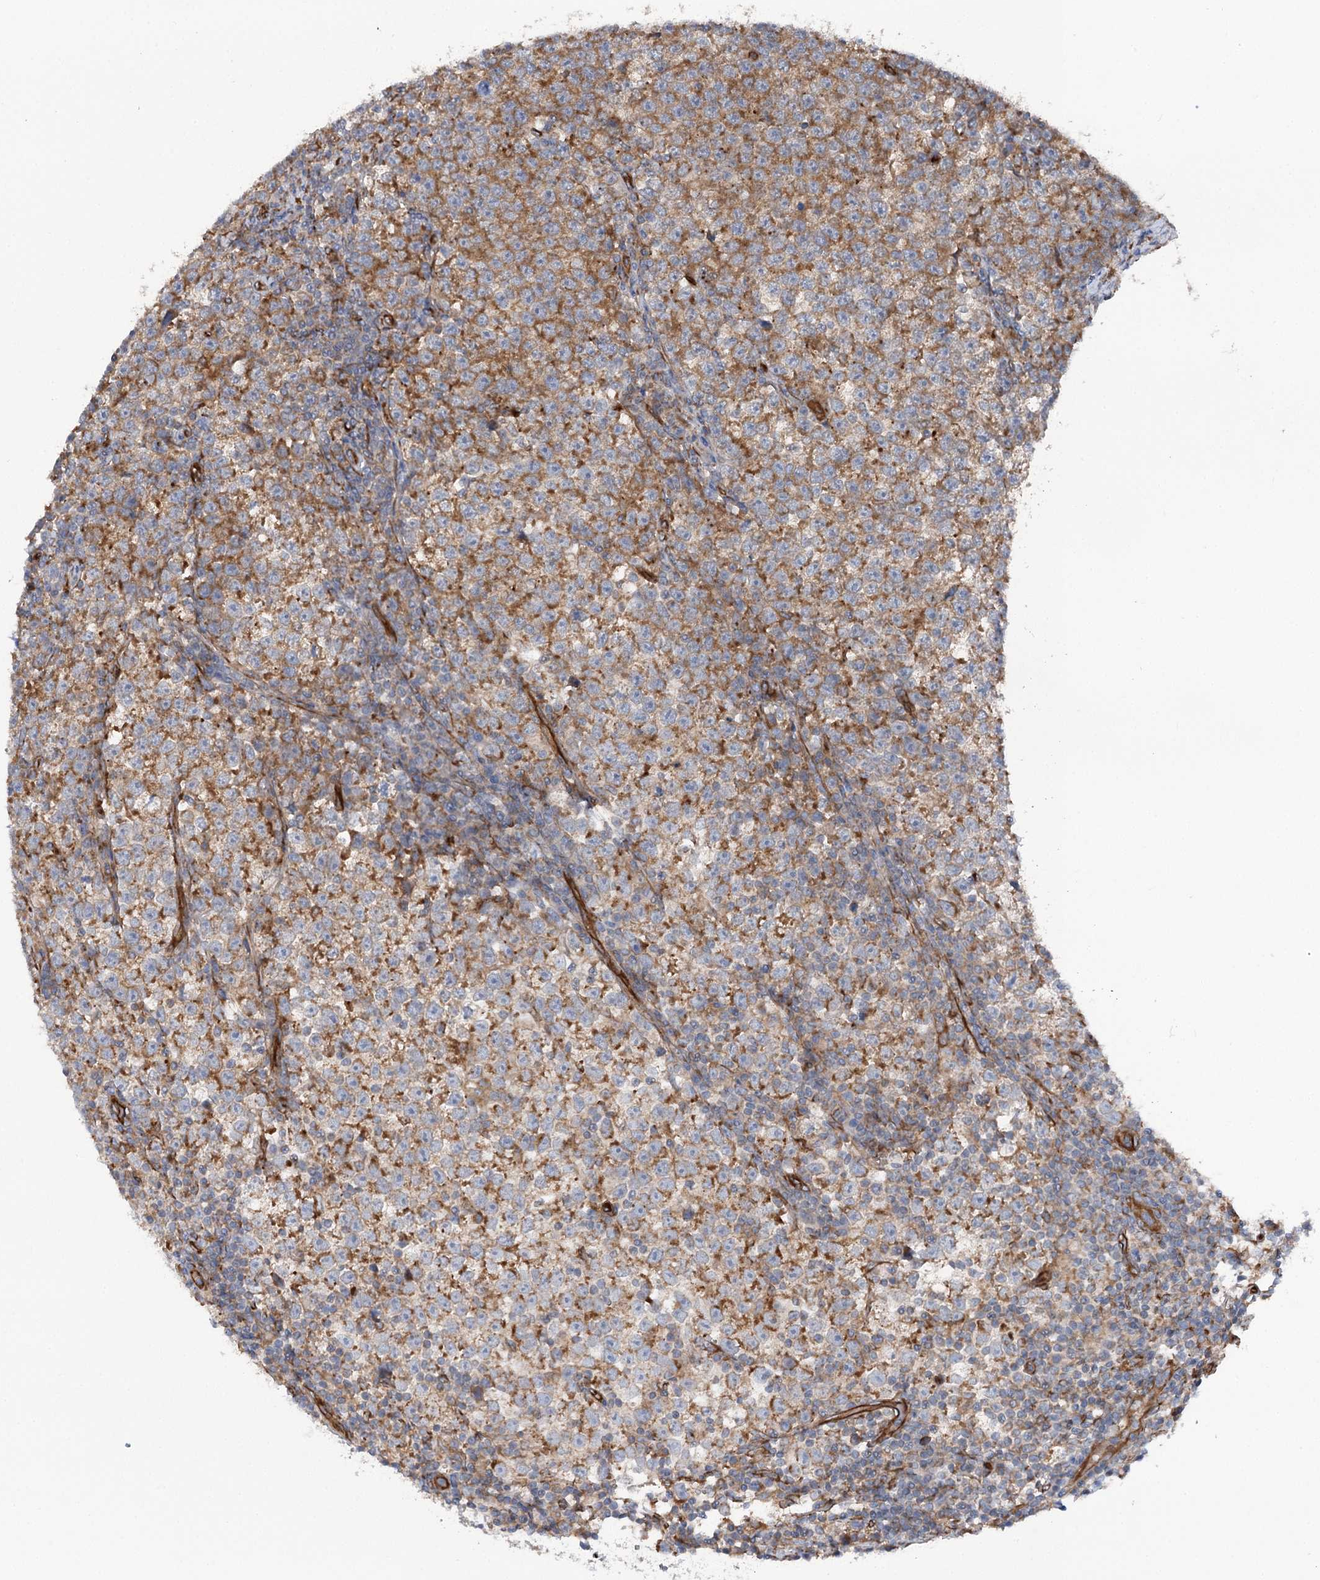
{"staining": {"intensity": "moderate", "quantity": ">75%", "location": "cytoplasmic/membranous"}, "tissue": "testis cancer", "cell_type": "Tumor cells", "image_type": "cancer", "snomed": [{"axis": "morphology", "description": "Normal tissue, NOS"}, {"axis": "morphology", "description": "Seminoma, NOS"}, {"axis": "topography", "description": "Testis"}], "caption": "Immunohistochemistry (IHC) image of human seminoma (testis) stained for a protein (brown), which exhibits medium levels of moderate cytoplasmic/membranous expression in approximately >75% of tumor cells.", "gene": "MTPAP", "patient": {"sex": "male", "age": 43}}